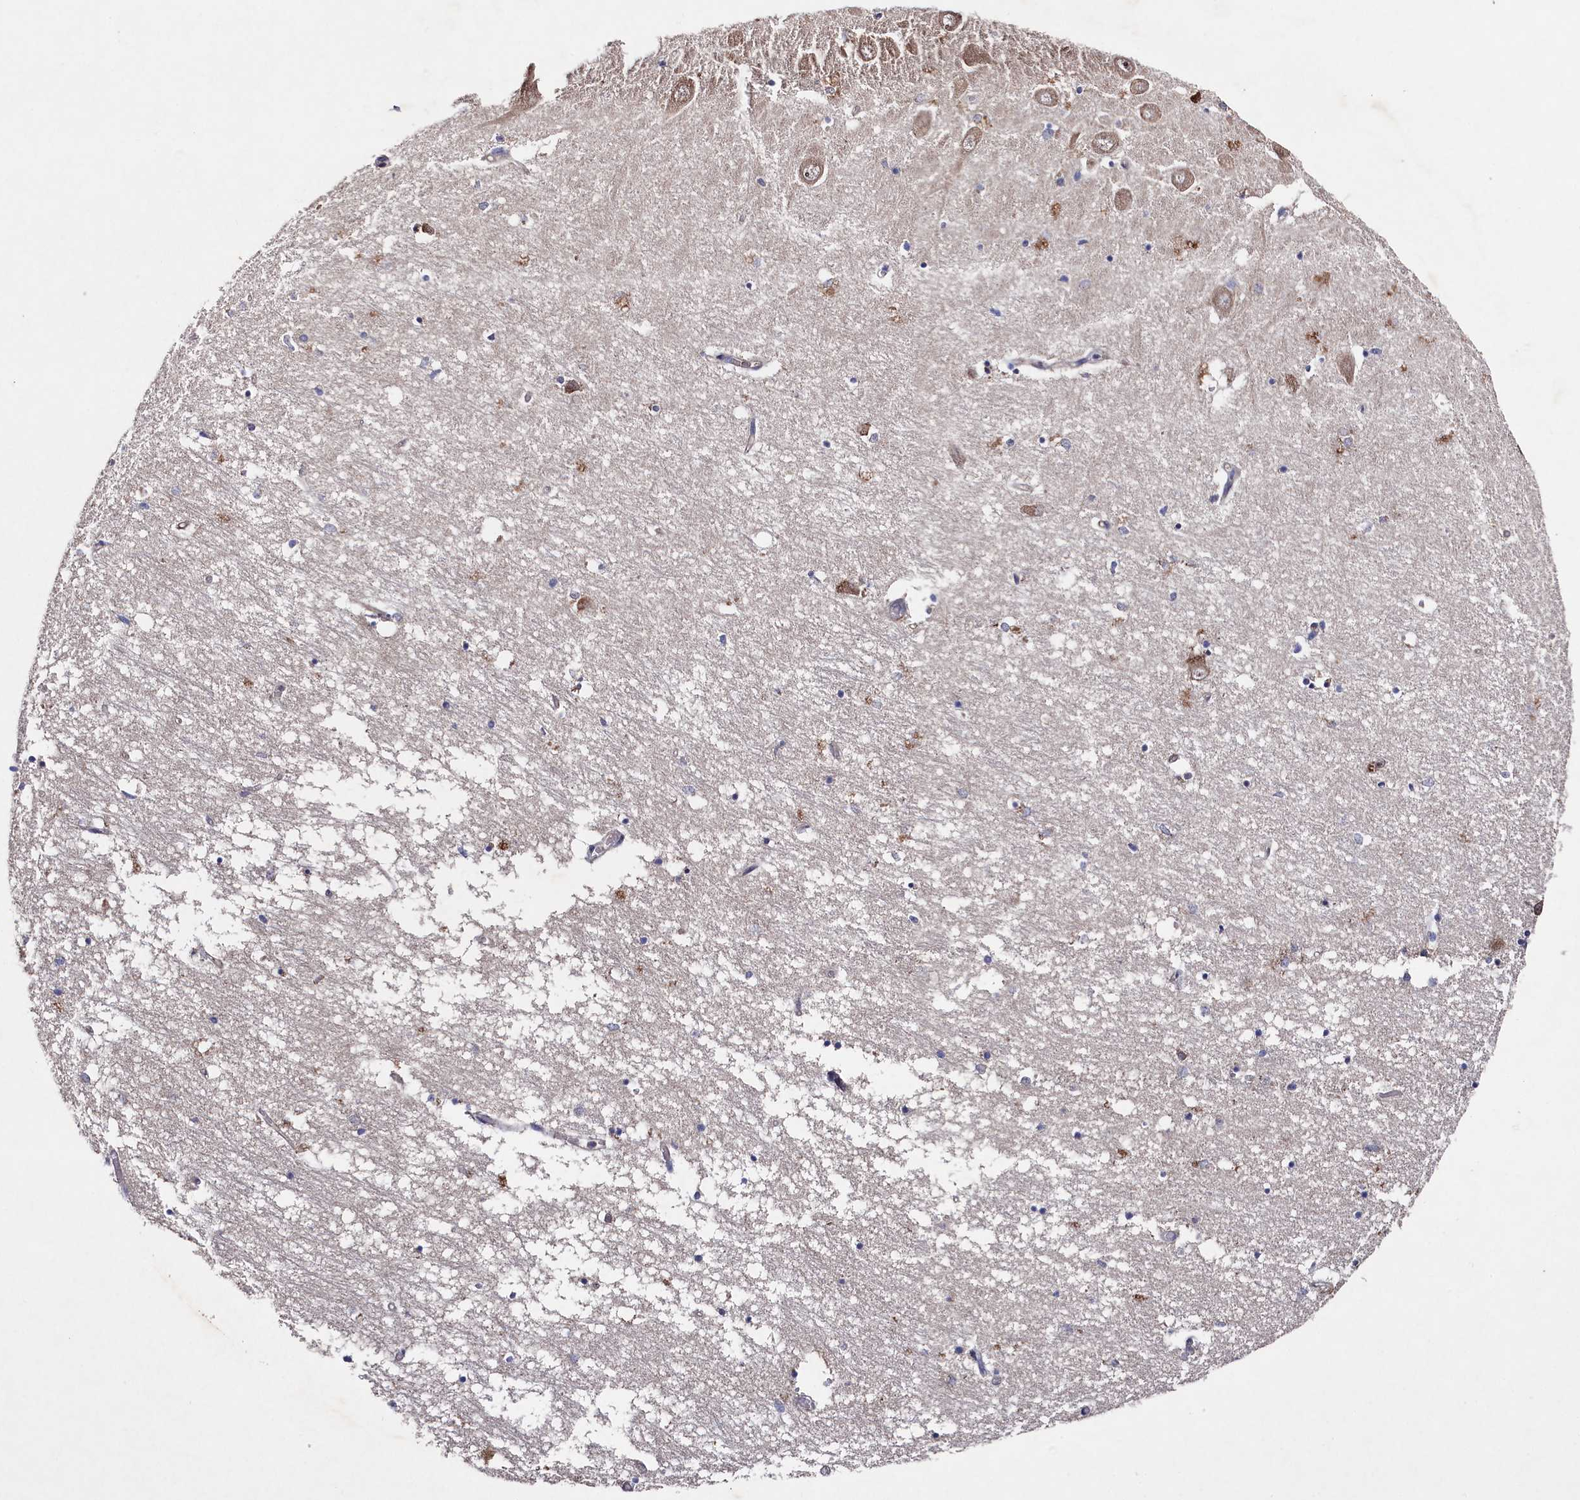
{"staining": {"intensity": "negative", "quantity": "none", "location": "none"}, "tissue": "hippocampus", "cell_type": "Glial cells", "image_type": "normal", "snomed": [{"axis": "morphology", "description": "Normal tissue, NOS"}, {"axis": "topography", "description": "Hippocampus"}], "caption": "DAB (3,3'-diaminobenzidine) immunohistochemical staining of benign human hippocampus exhibits no significant expression in glial cells. (Immunohistochemistry, brightfield microscopy, high magnification).", "gene": "SUPV3L1", "patient": {"sex": "male", "age": 70}}